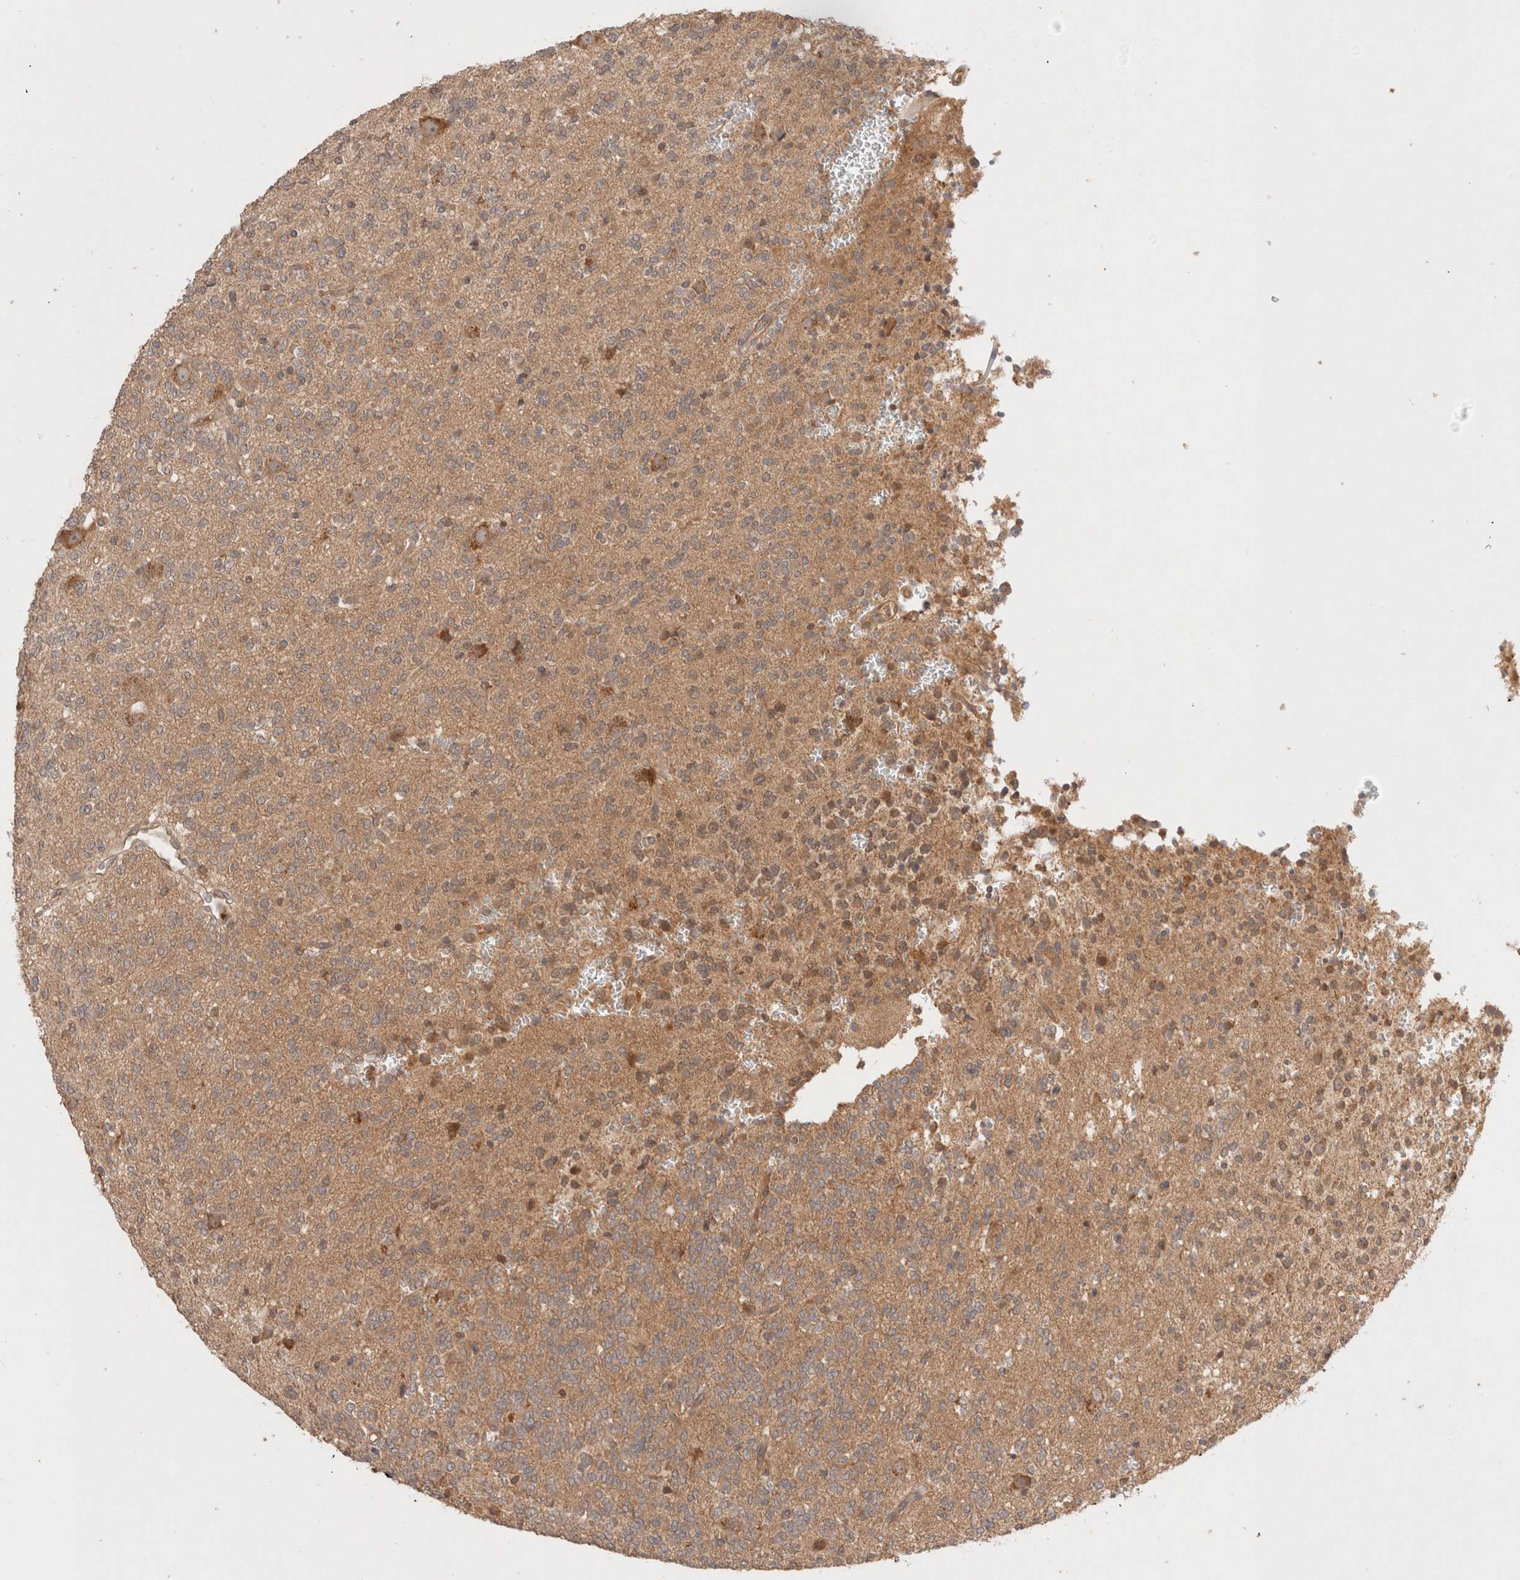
{"staining": {"intensity": "moderate", "quantity": "25%-75%", "location": "cytoplasmic/membranous"}, "tissue": "glioma", "cell_type": "Tumor cells", "image_type": "cancer", "snomed": [{"axis": "morphology", "description": "Glioma, malignant, Low grade"}, {"axis": "topography", "description": "Brain"}], "caption": "DAB immunohistochemical staining of glioma shows moderate cytoplasmic/membranous protein positivity in about 25%-75% of tumor cells.", "gene": "CARNMT1", "patient": {"sex": "male", "age": 38}}